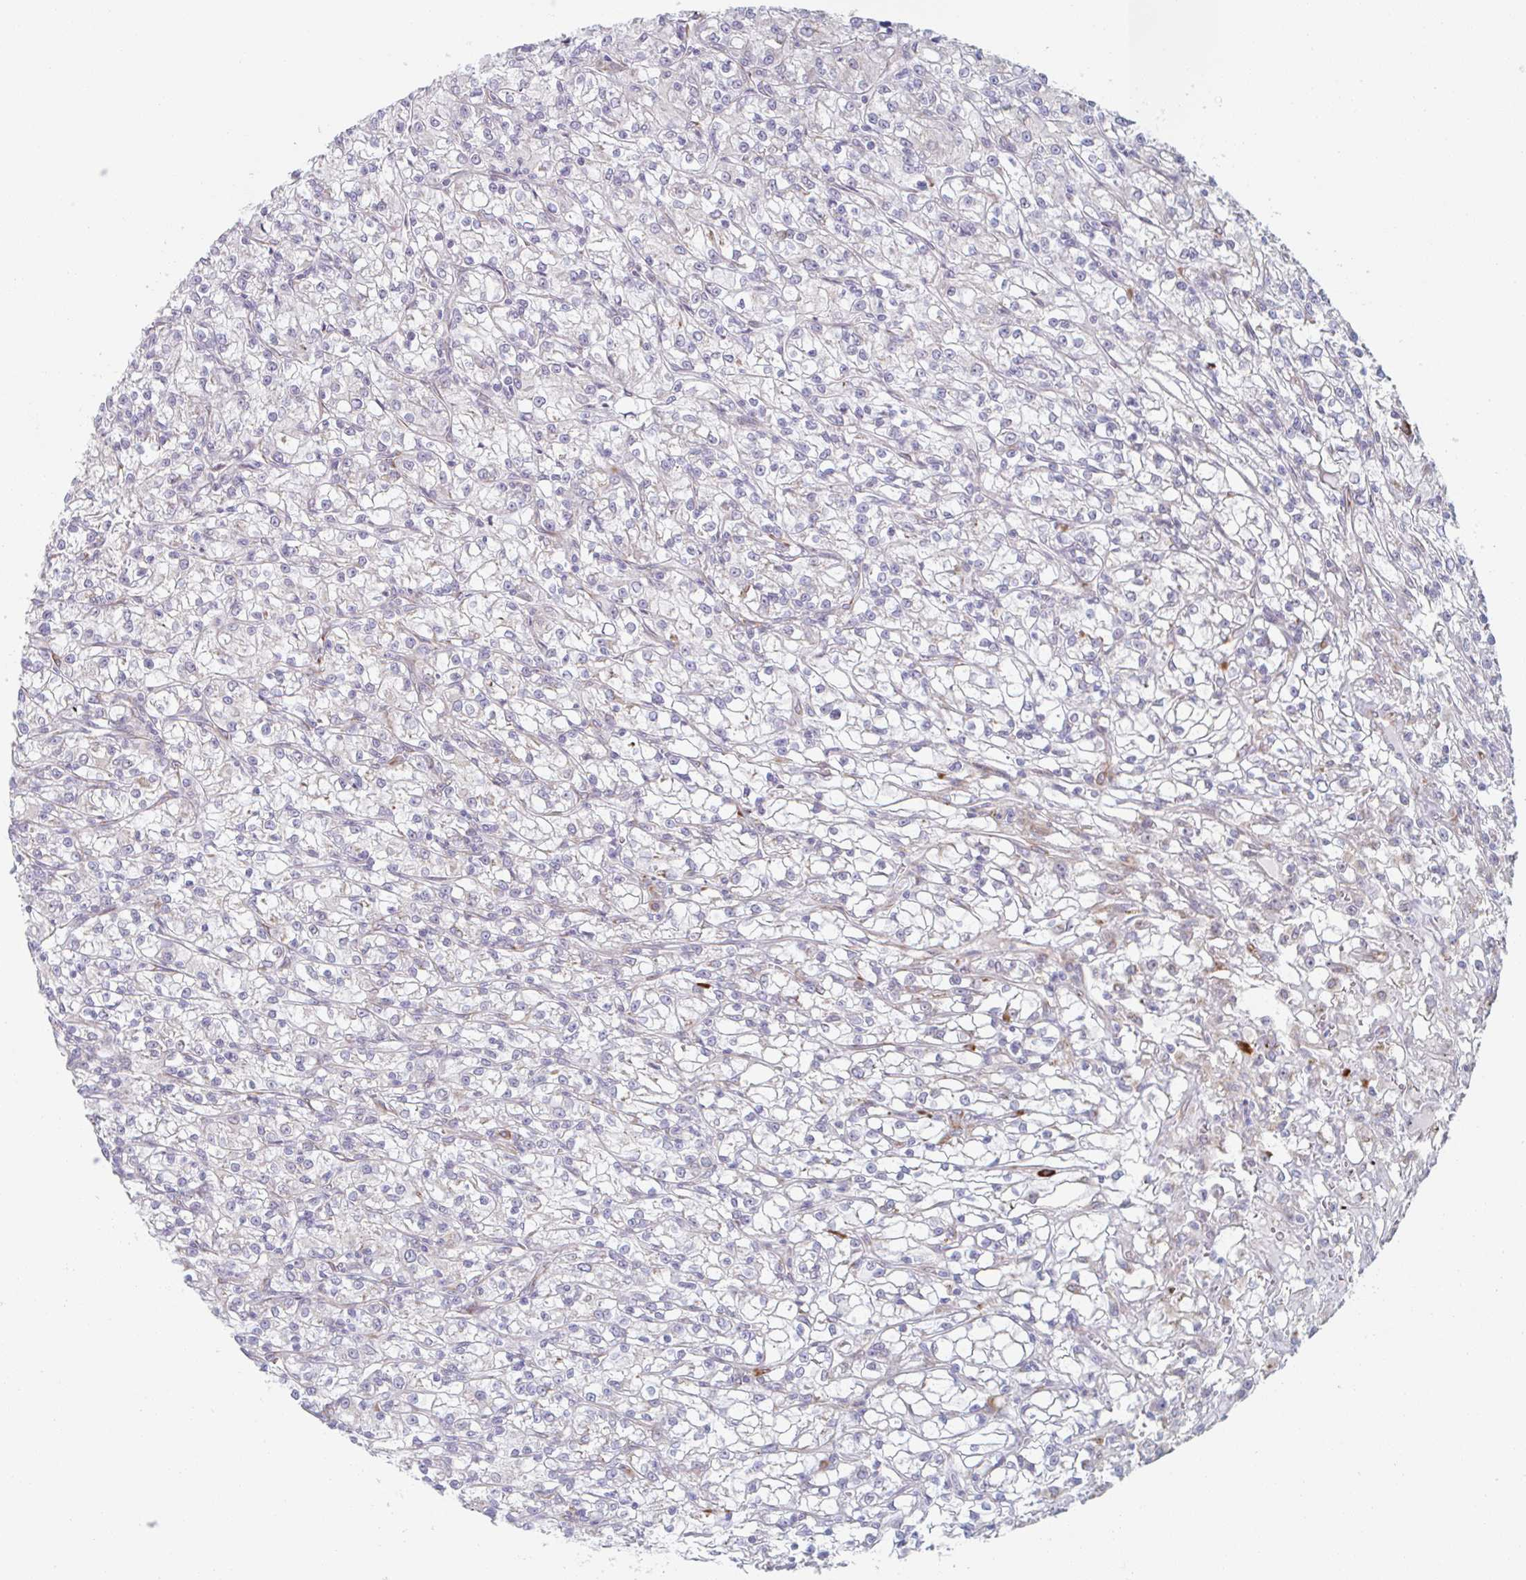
{"staining": {"intensity": "negative", "quantity": "none", "location": "none"}, "tissue": "renal cancer", "cell_type": "Tumor cells", "image_type": "cancer", "snomed": [{"axis": "morphology", "description": "Adenocarcinoma, NOS"}, {"axis": "topography", "description": "Kidney"}], "caption": "Micrograph shows no protein staining in tumor cells of renal adenocarcinoma tissue. (DAB immunohistochemistry, high magnification).", "gene": "TRAPPC10", "patient": {"sex": "female", "age": 59}}